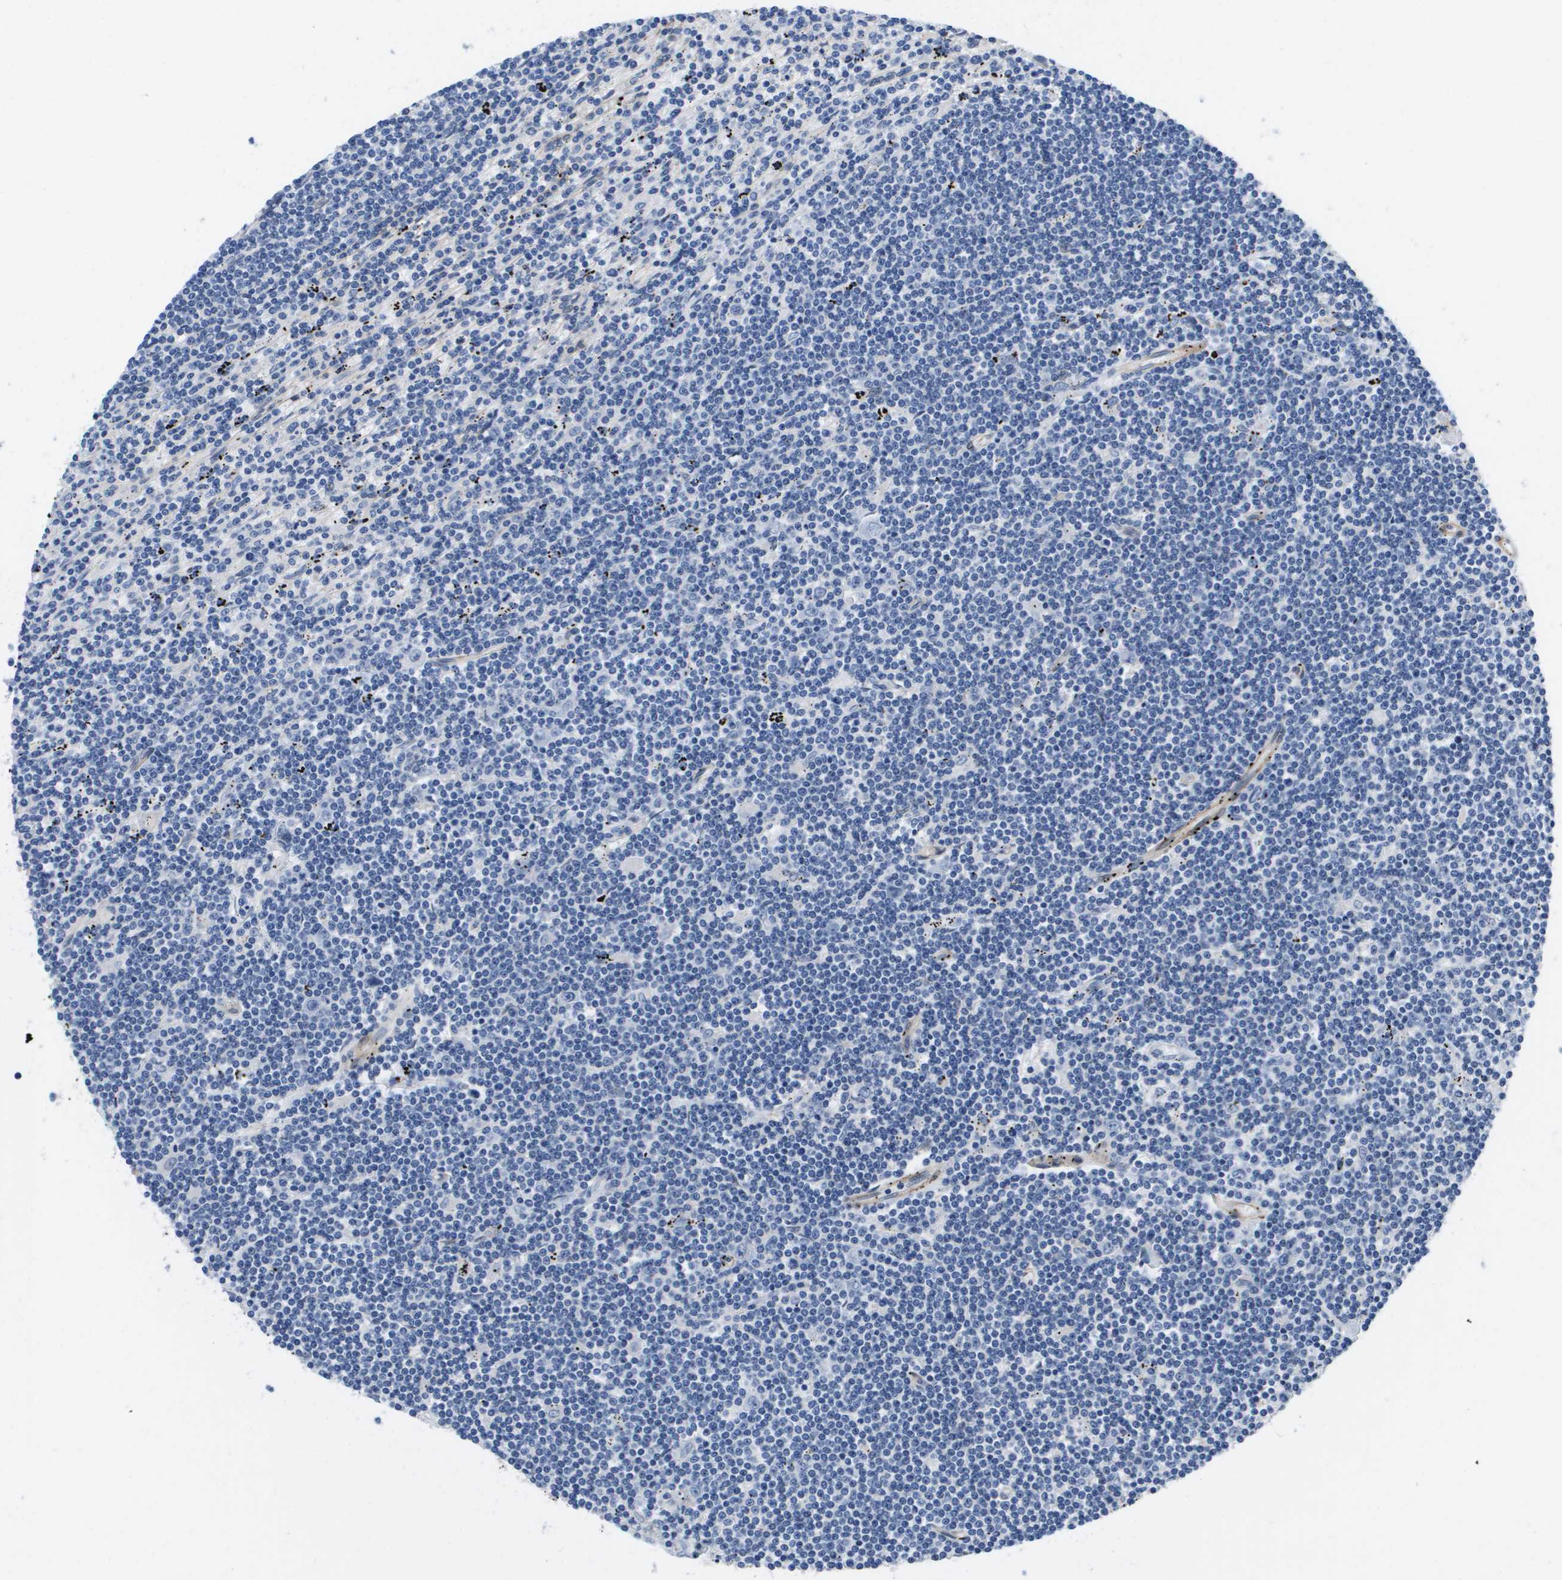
{"staining": {"intensity": "negative", "quantity": "none", "location": "none"}, "tissue": "lymphoma", "cell_type": "Tumor cells", "image_type": "cancer", "snomed": [{"axis": "morphology", "description": "Malignant lymphoma, non-Hodgkin's type, Low grade"}, {"axis": "topography", "description": "Spleen"}], "caption": "High magnification brightfield microscopy of lymphoma stained with DAB (brown) and counterstained with hematoxylin (blue): tumor cells show no significant staining. Nuclei are stained in blue.", "gene": "LPP", "patient": {"sex": "male", "age": 76}}